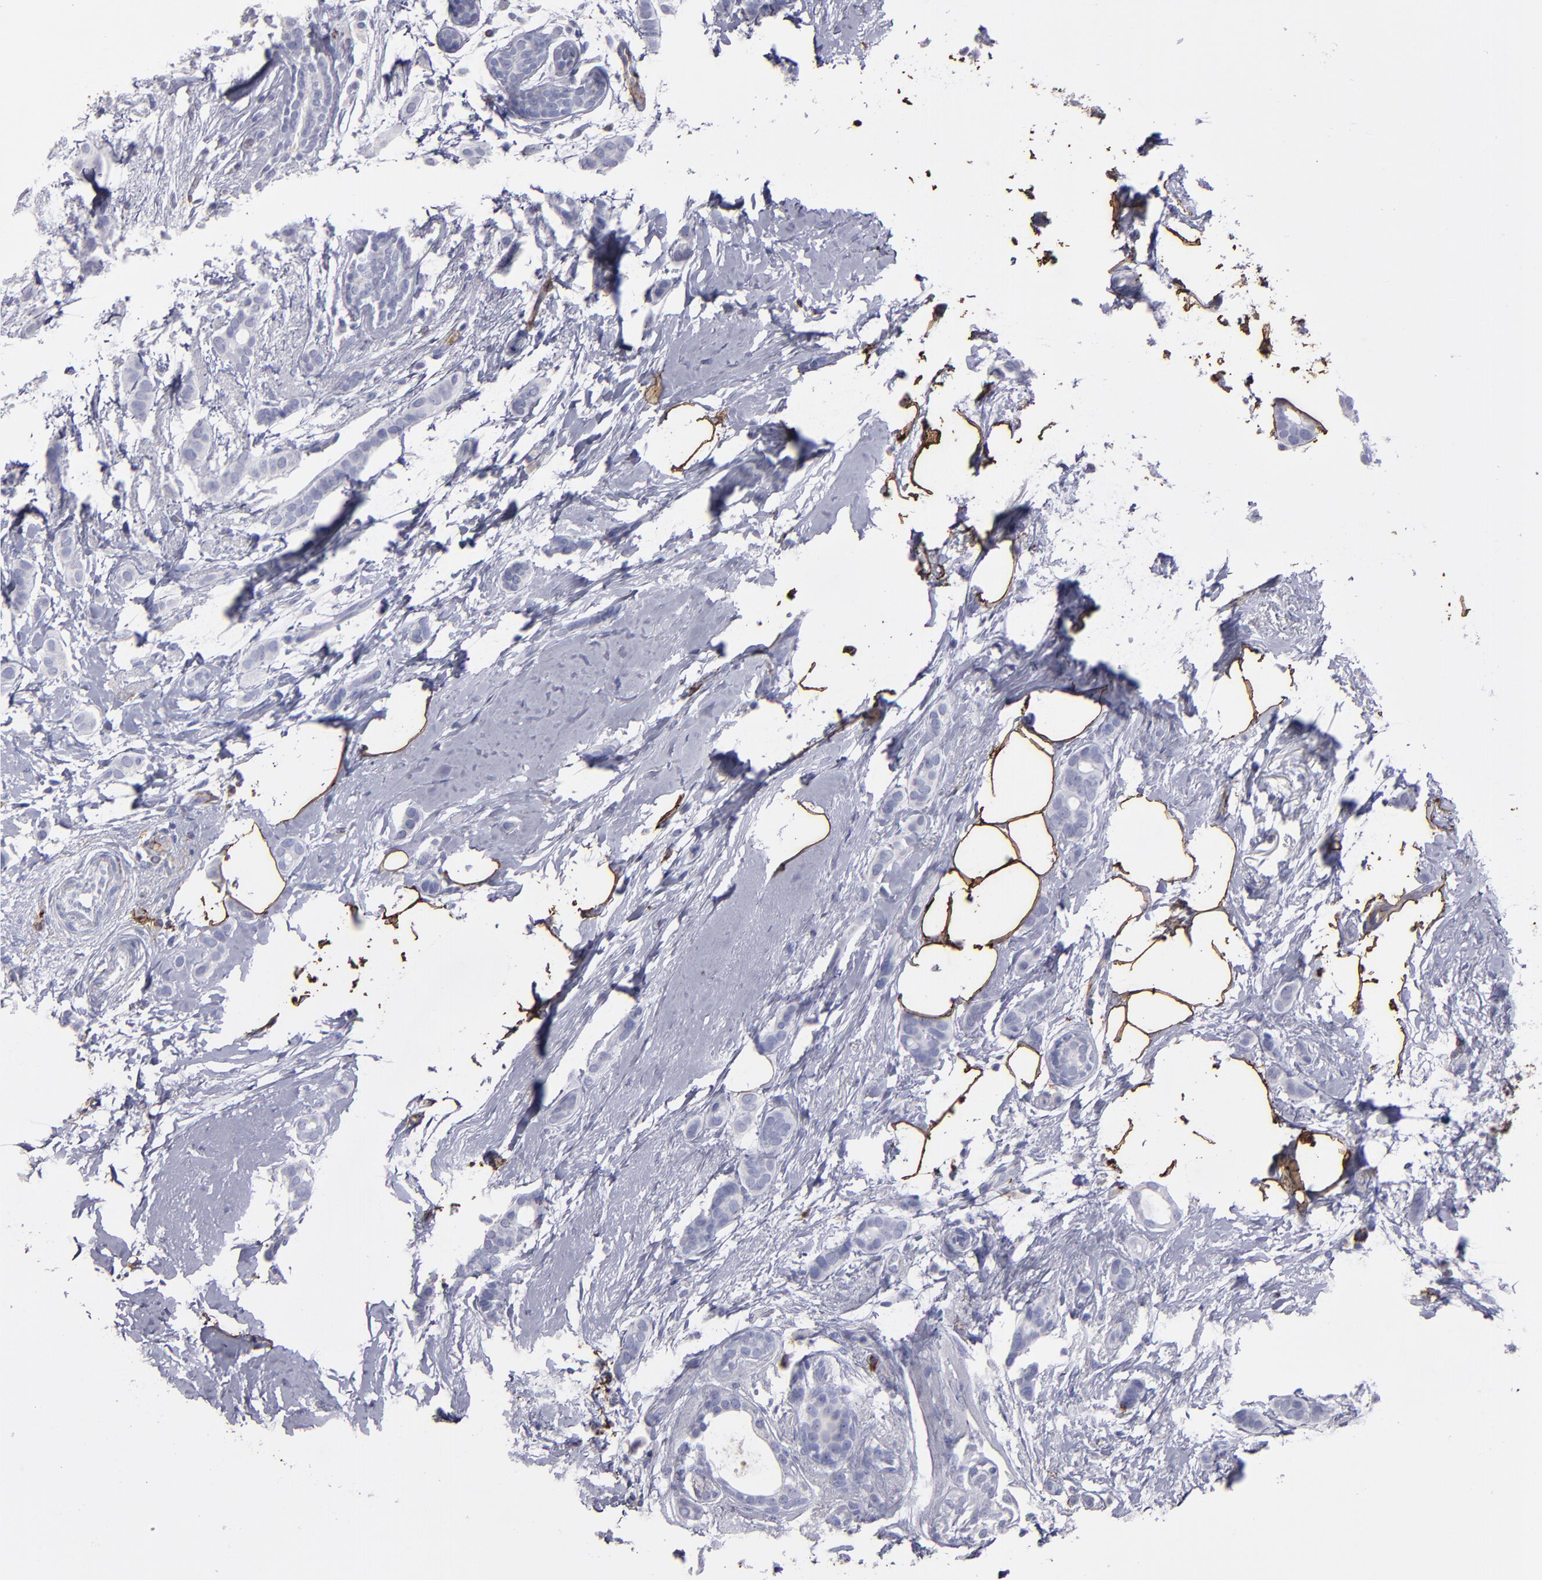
{"staining": {"intensity": "negative", "quantity": "none", "location": "none"}, "tissue": "breast cancer", "cell_type": "Tumor cells", "image_type": "cancer", "snomed": [{"axis": "morphology", "description": "Duct carcinoma"}, {"axis": "topography", "description": "Breast"}], "caption": "There is no significant positivity in tumor cells of breast cancer.", "gene": "CD36", "patient": {"sex": "female", "age": 54}}